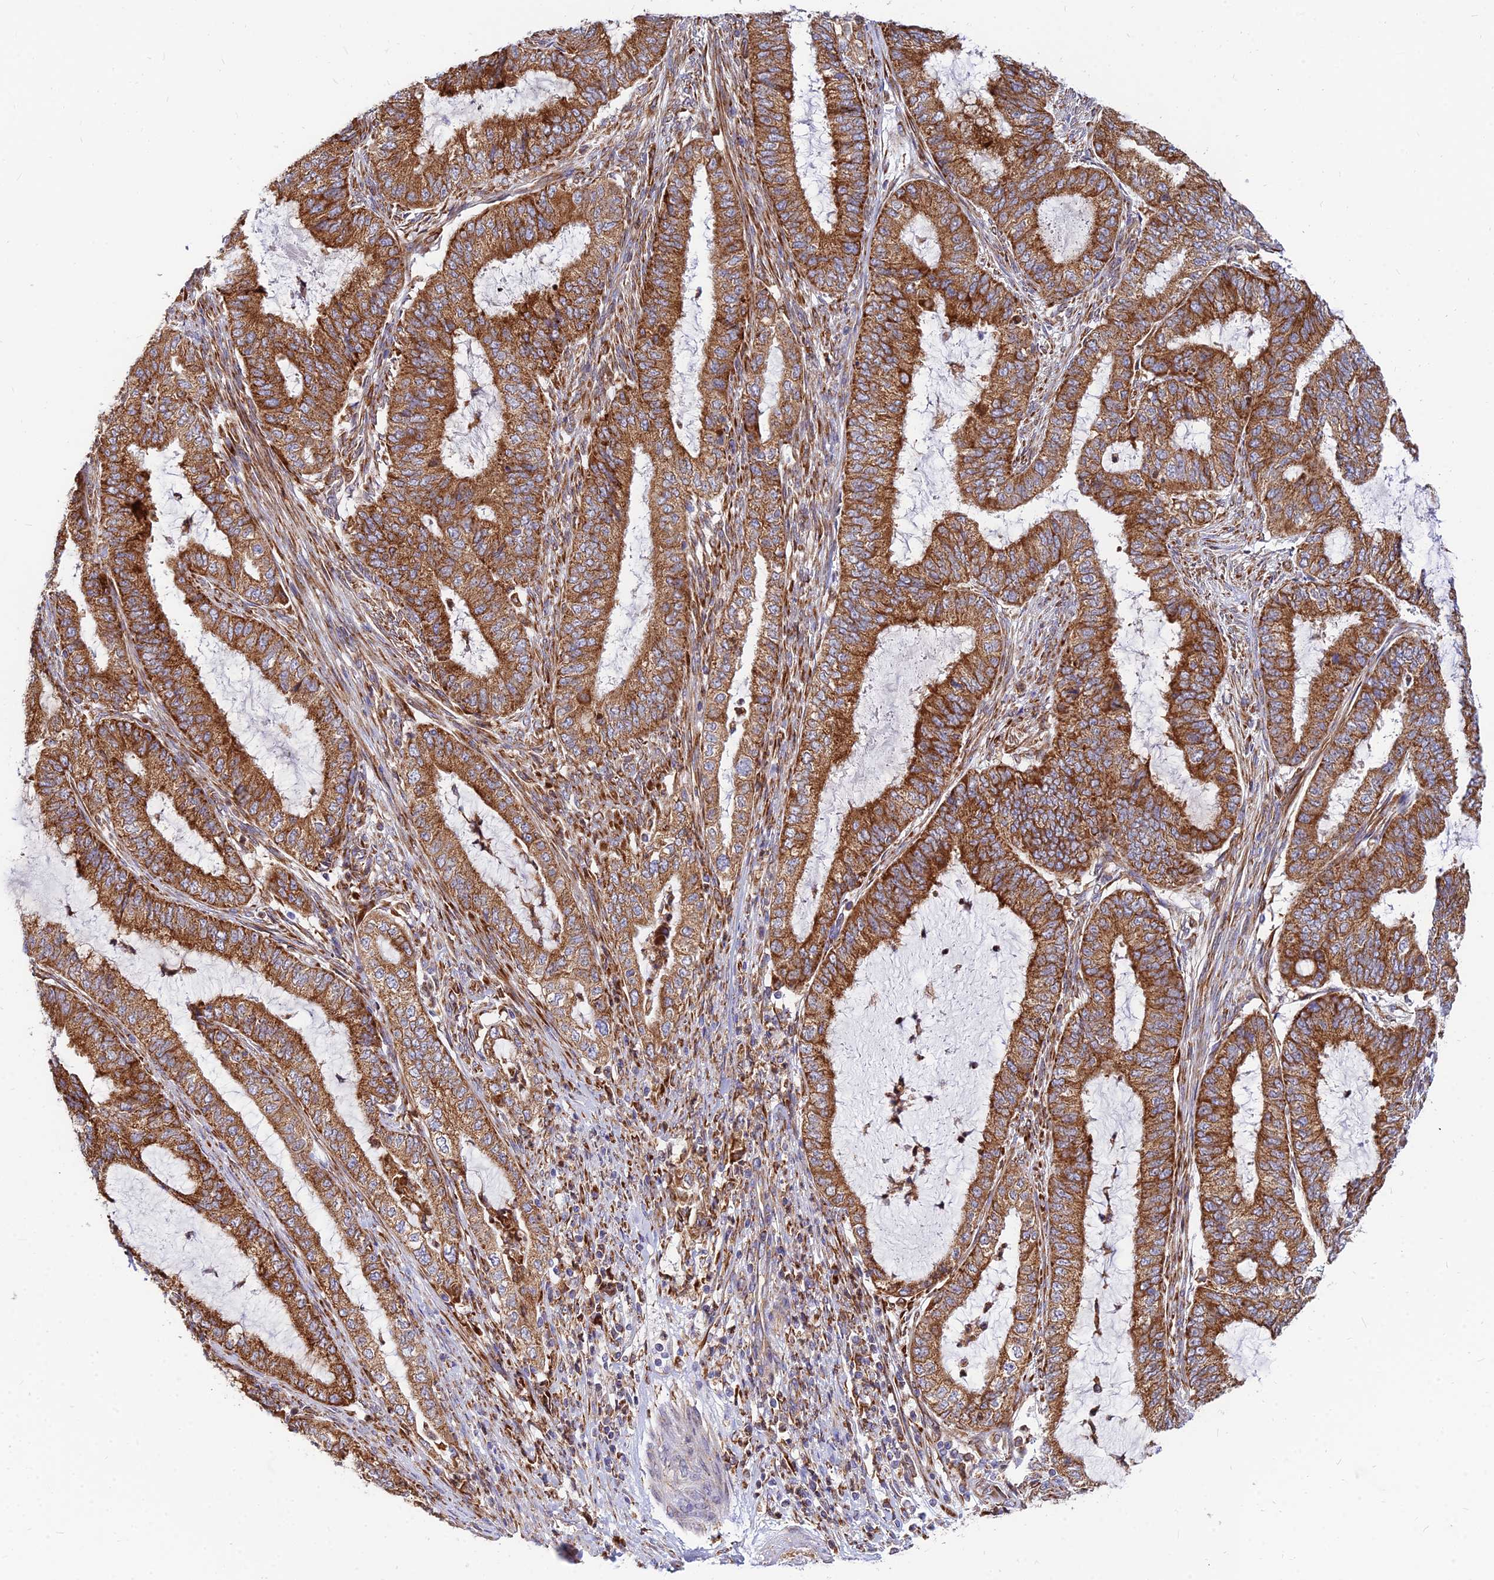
{"staining": {"intensity": "strong", "quantity": ">75%", "location": "cytoplasmic/membranous"}, "tissue": "endometrial cancer", "cell_type": "Tumor cells", "image_type": "cancer", "snomed": [{"axis": "morphology", "description": "Adenocarcinoma, NOS"}, {"axis": "topography", "description": "Endometrium"}], "caption": "Immunohistochemistry (IHC) histopathology image of endometrial cancer stained for a protein (brown), which demonstrates high levels of strong cytoplasmic/membranous positivity in about >75% of tumor cells.", "gene": "CCT6B", "patient": {"sex": "female", "age": 51}}